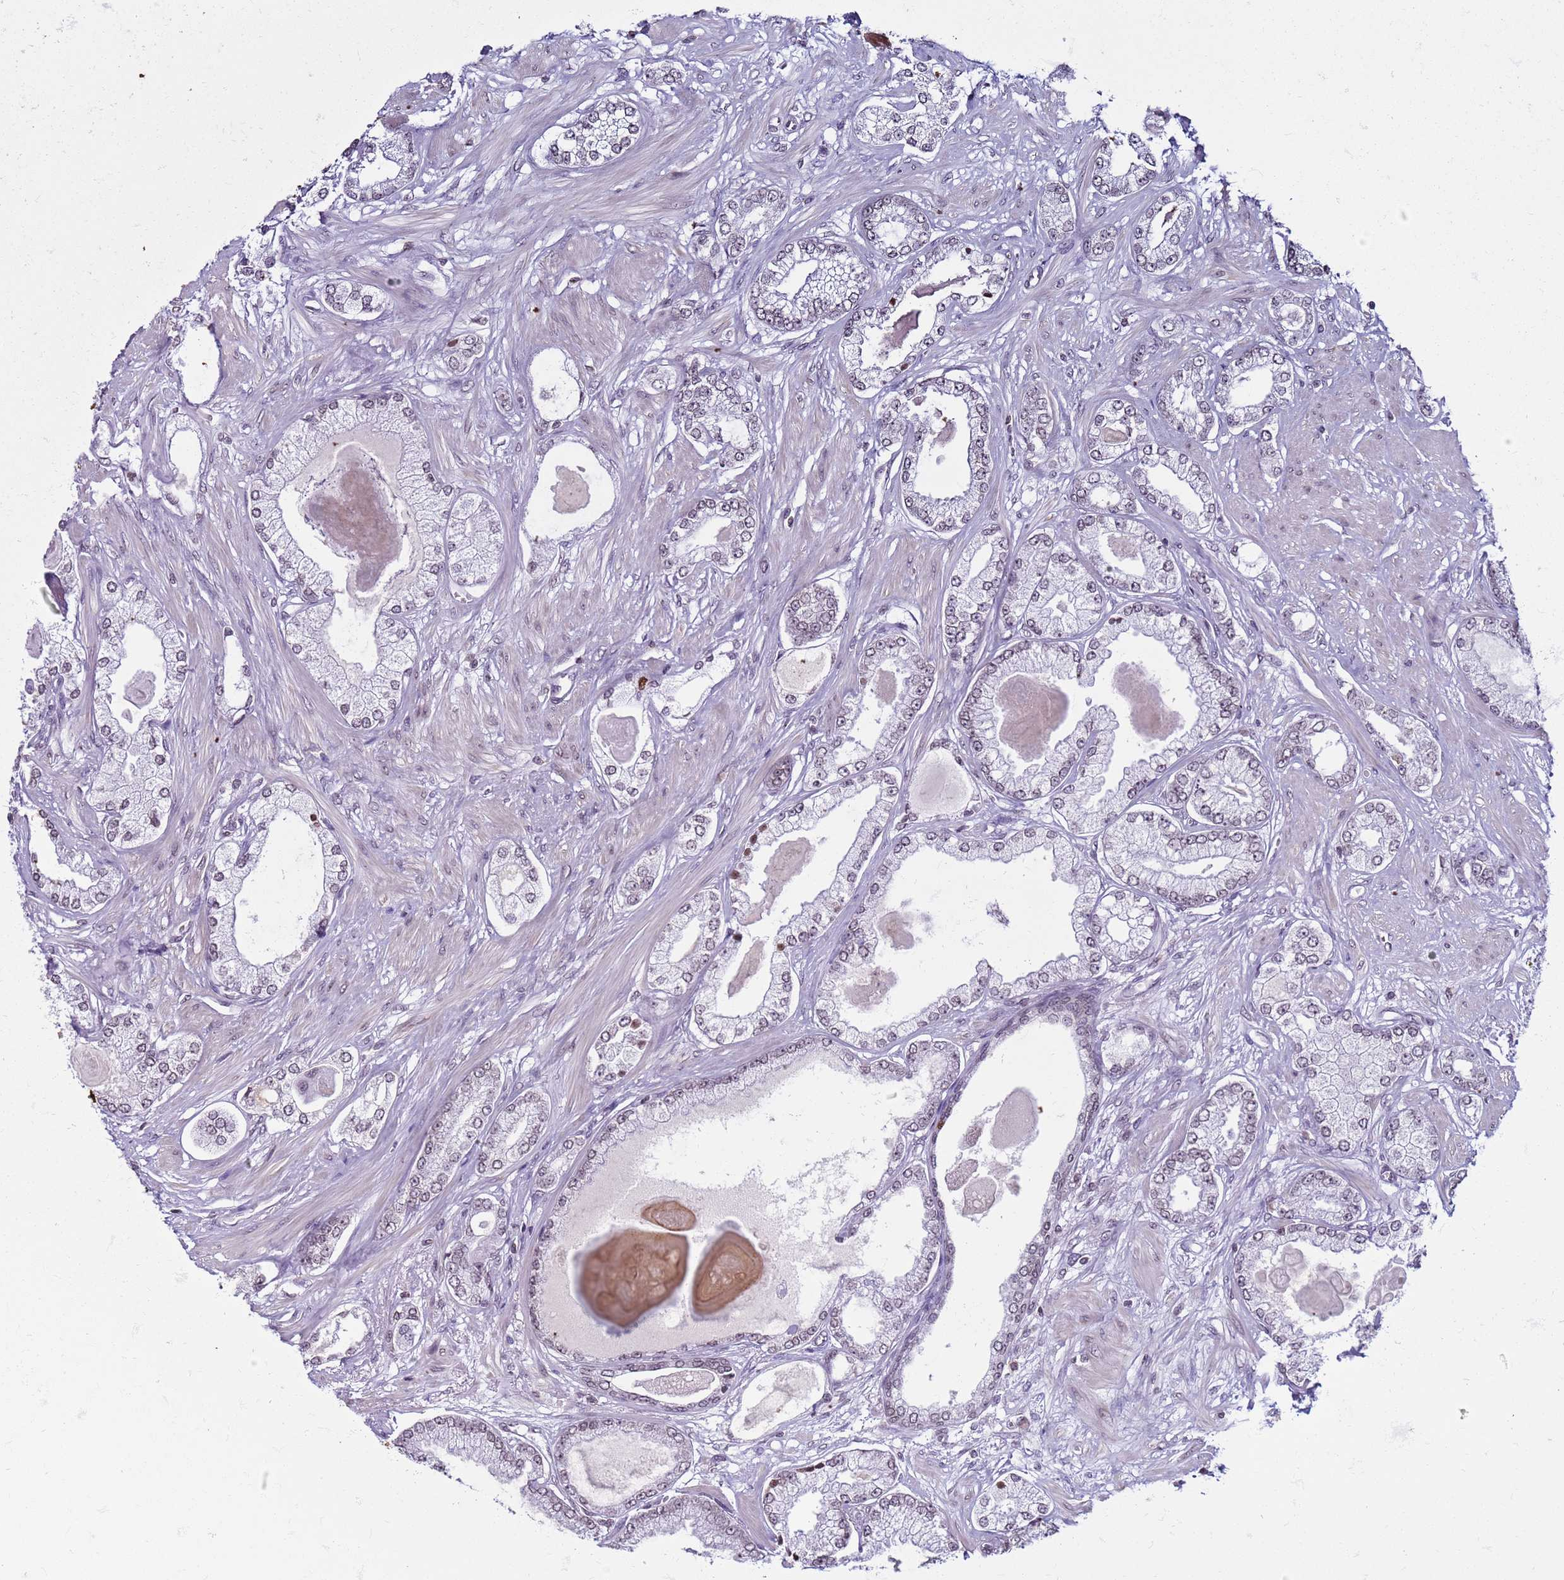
{"staining": {"intensity": "moderate", "quantity": "<25%", "location": "nuclear"}, "tissue": "prostate cancer", "cell_type": "Tumor cells", "image_type": "cancer", "snomed": [{"axis": "morphology", "description": "Adenocarcinoma, Low grade"}, {"axis": "topography", "description": "Prostate"}], "caption": "There is low levels of moderate nuclear positivity in tumor cells of prostate low-grade adenocarcinoma, as demonstrated by immunohistochemical staining (brown color).", "gene": "H4C8", "patient": {"sex": "male", "age": 64}}